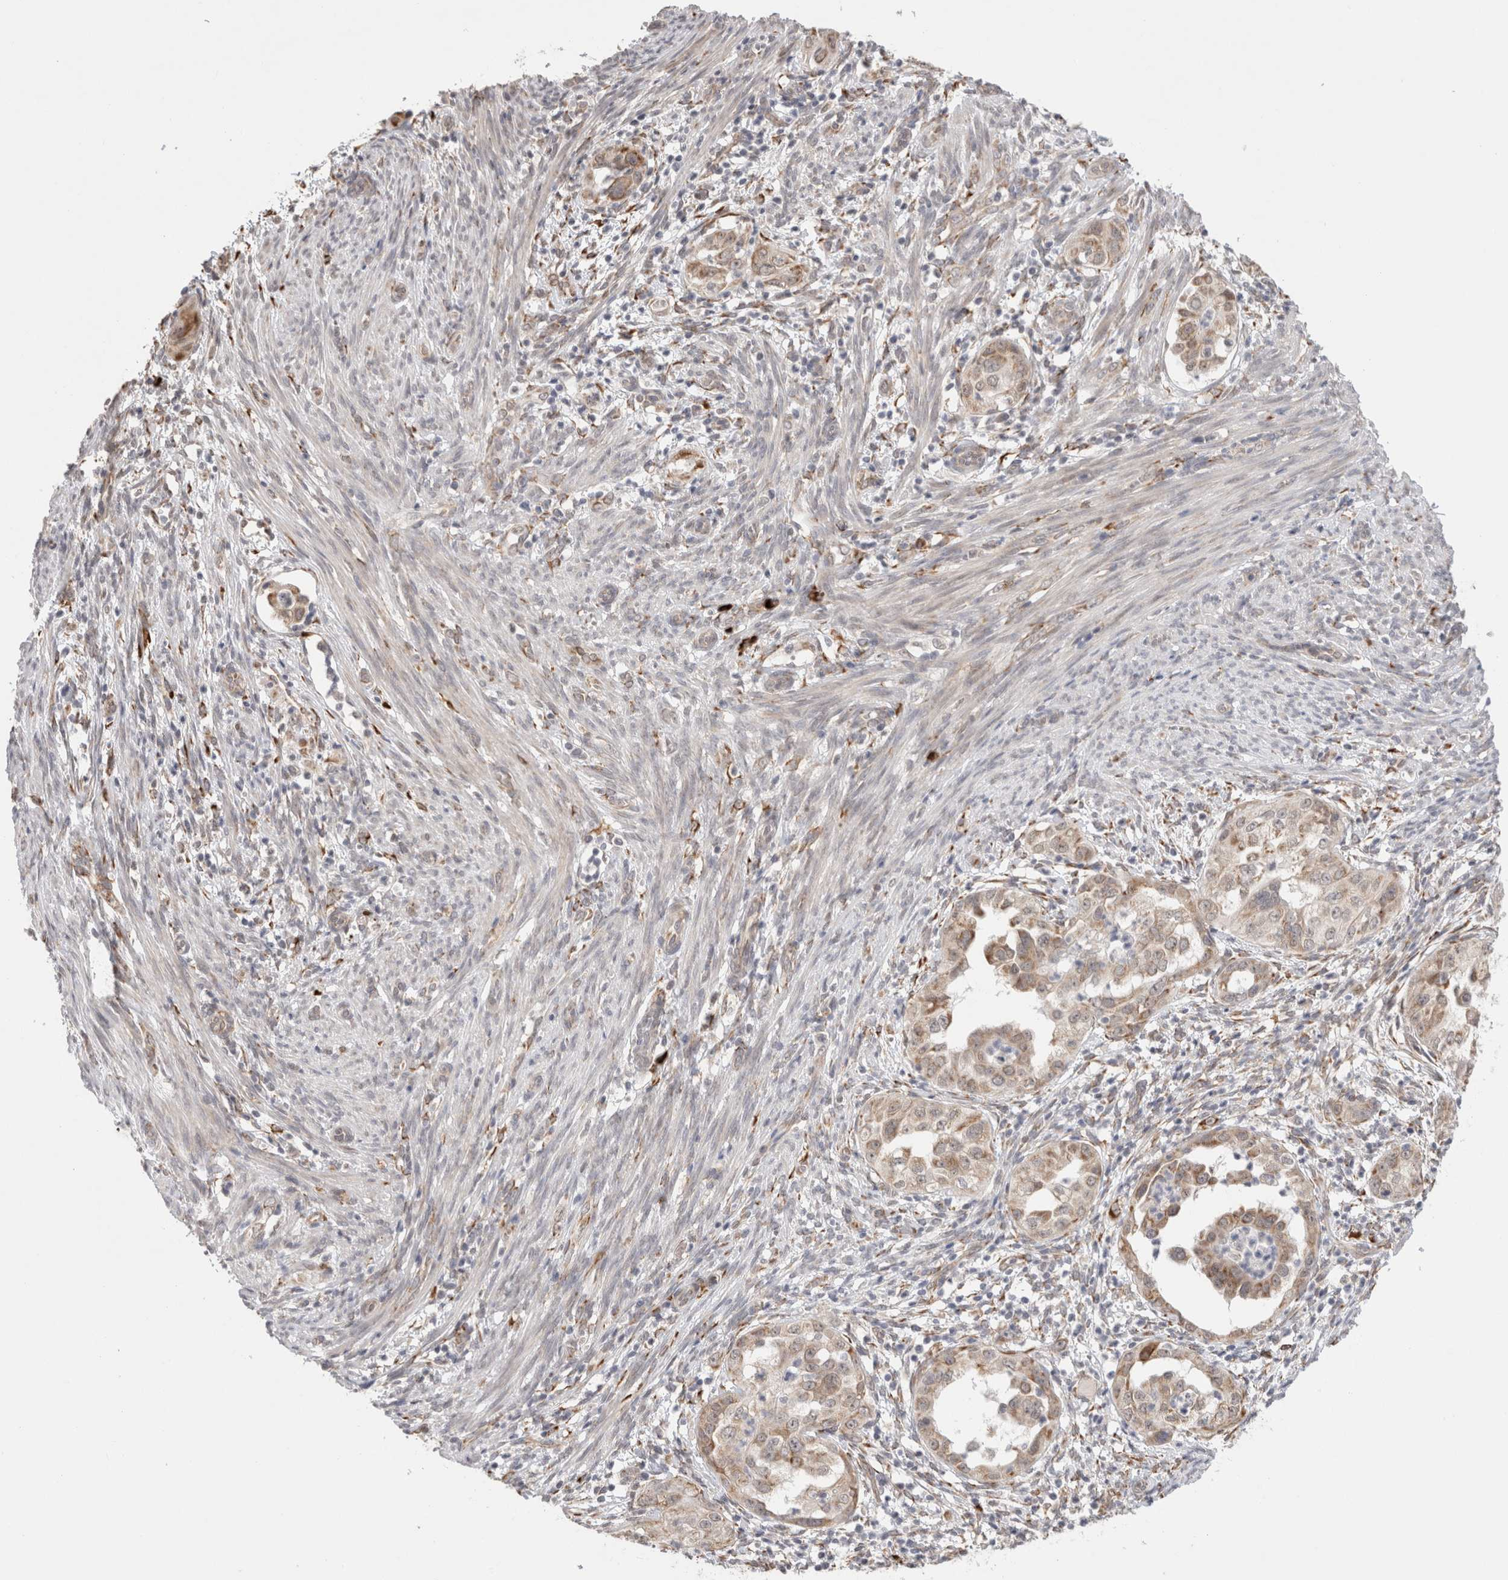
{"staining": {"intensity": "moderate", "quantity": "25%-75%", "location": "cytoplasmic/membranous,nuclear"}, "tissue": "endometrial cancer", "cell_type": "Tumor cells", "image_type": "cancer", "snomed": [{"axis": "morphology", "description": "Adenocarcinoma, NOS"}, {"axis": "topography", "description": "Endometrium"}], "caption": "A brown stain highlights moderate cytoplasmic/membranous and nuclear expression of a protein in human endometrial cancer (adenocarcinoma) tumor cells.", "gene": "HDLBP", "patient": {"sex": "female", "age": 85}}